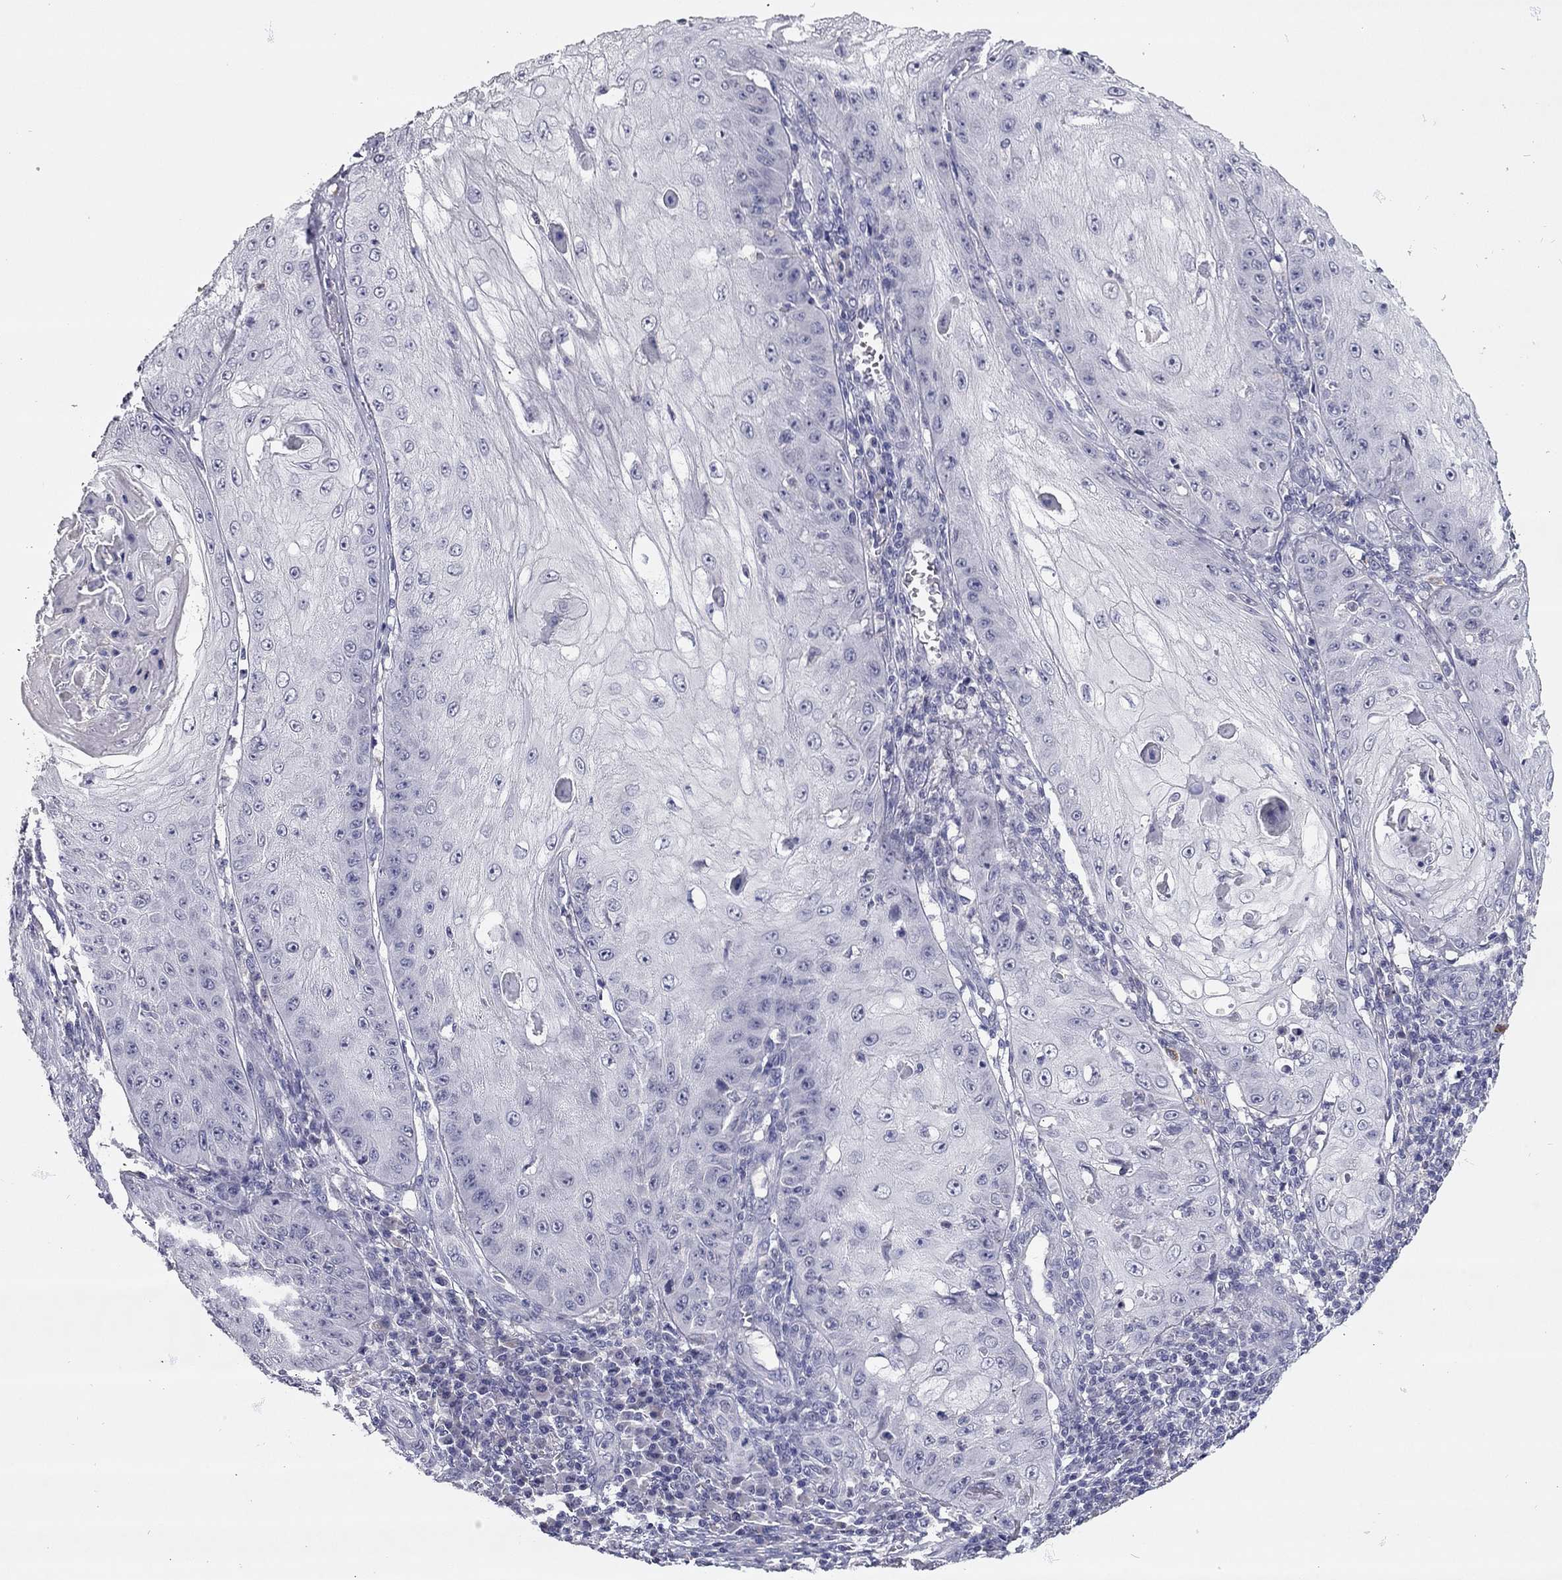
{"staining": {"intensity": "negative", "quantity": "none", "location": "none"}, "tissue": "skin cancer", "cell_type": "Tumor cells", "image_type": "cancer", "snomed": [{"axis": "morphology", "description": "Squamous cell carcinoma, NOS"}, {"axis": "topography", "description": "Skin"}], "caption": "A high-resolution micrograph shows immunohistochemistry (IHC) staining of squamous cell carcinoma (skin), which shows no significant expression in tumor cells.", "gene": "SCARB1", "patient": {"sex": "male", "age": 70}}